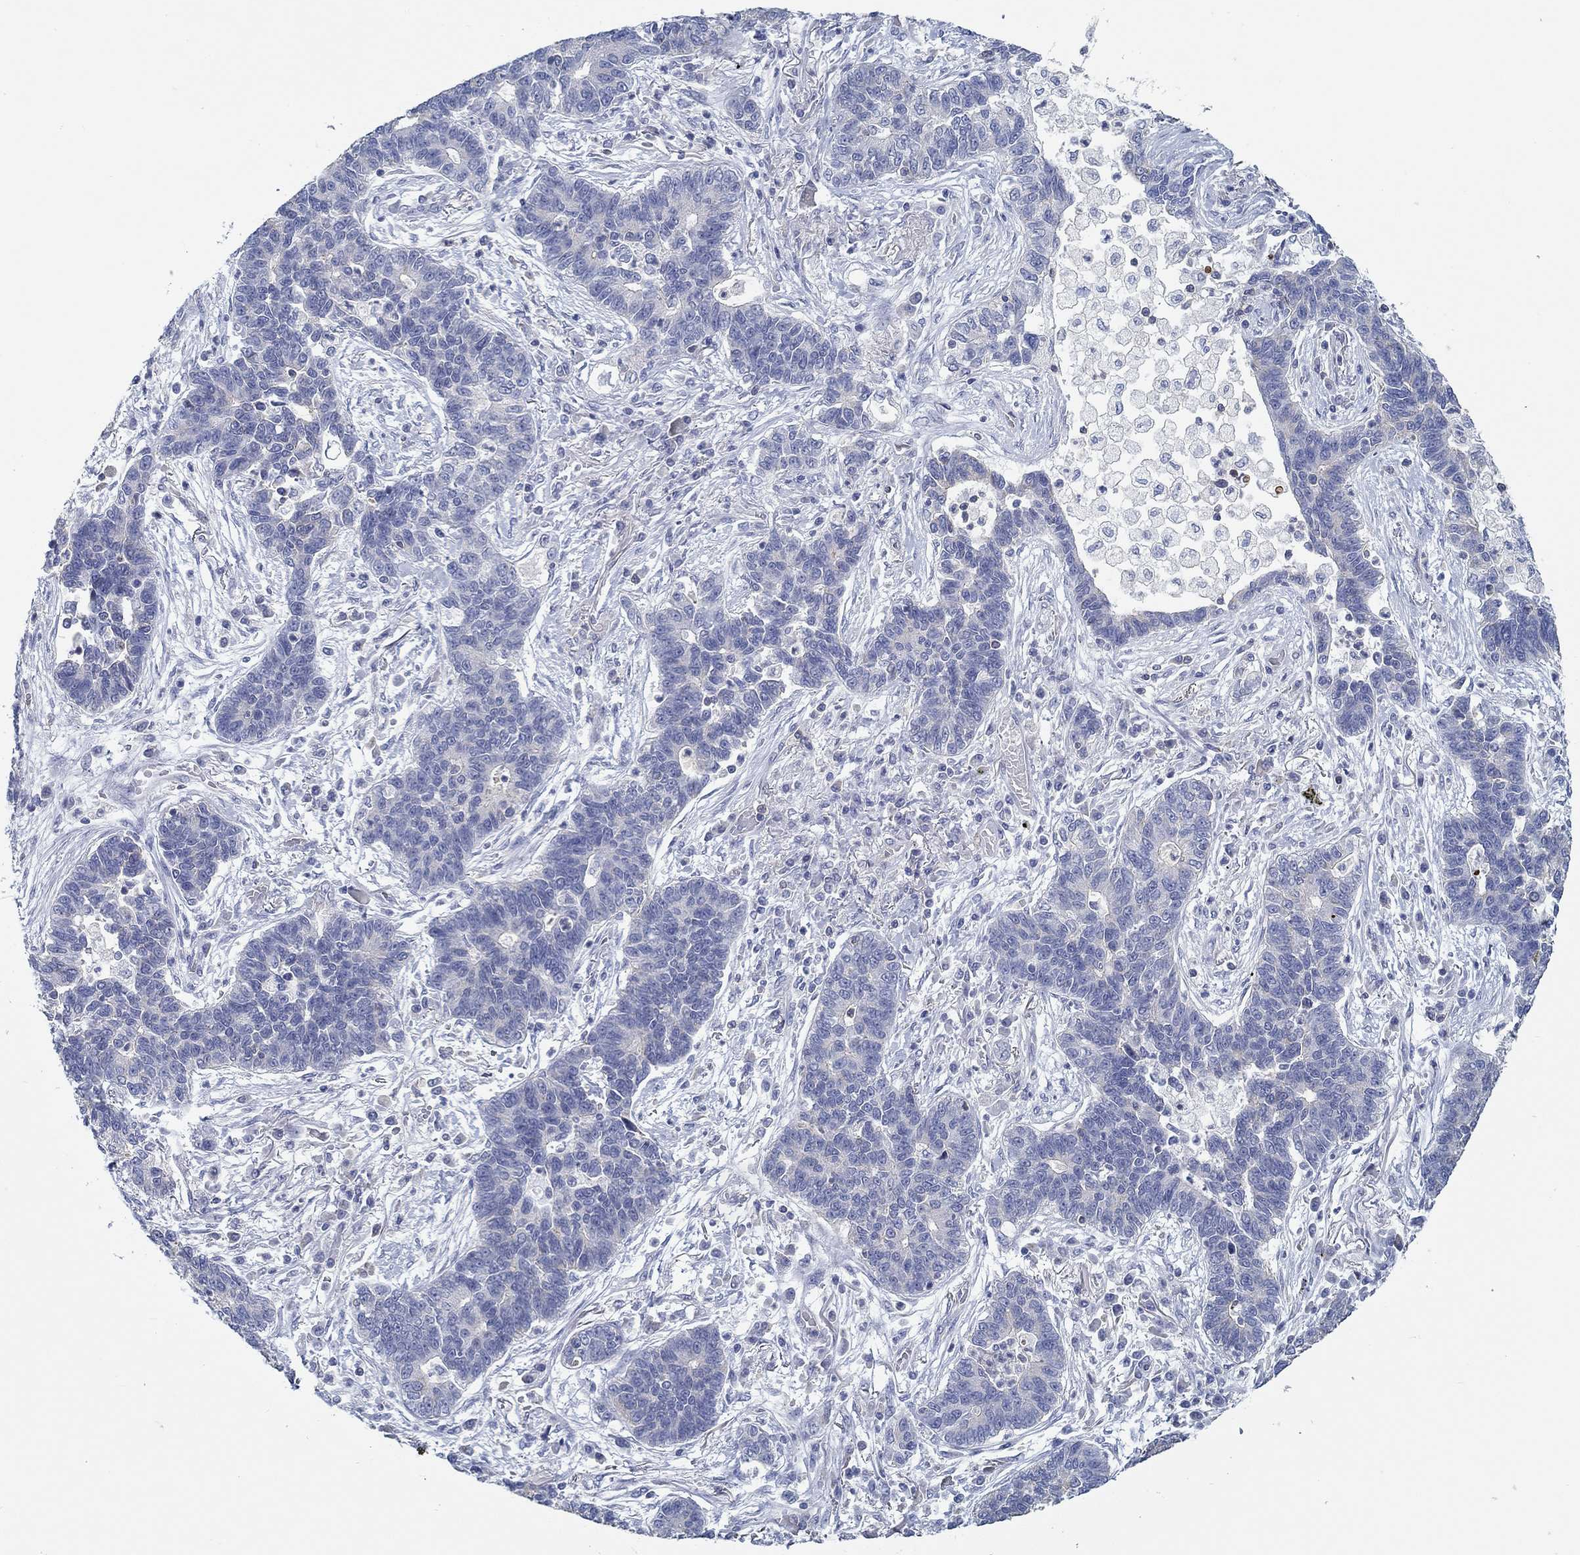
{"staining": {"intensity": "negative", "quantity": "none", "location": "none"}, "tissue": "lung cancer", "cell_type": "Tumor cells", "image_type": "cancer", "snomed": [{"axis": "morphology", "description": "Adenocarcinoma, NOS"}, {"axis": "topography", "description": "Lung"}], "caption": "Immunohistochemical staining of human lung cancer reveals no significant expression in tumor cells.", "gene": "BBOF1", "patient": {"sex": "female", "age": 57}}